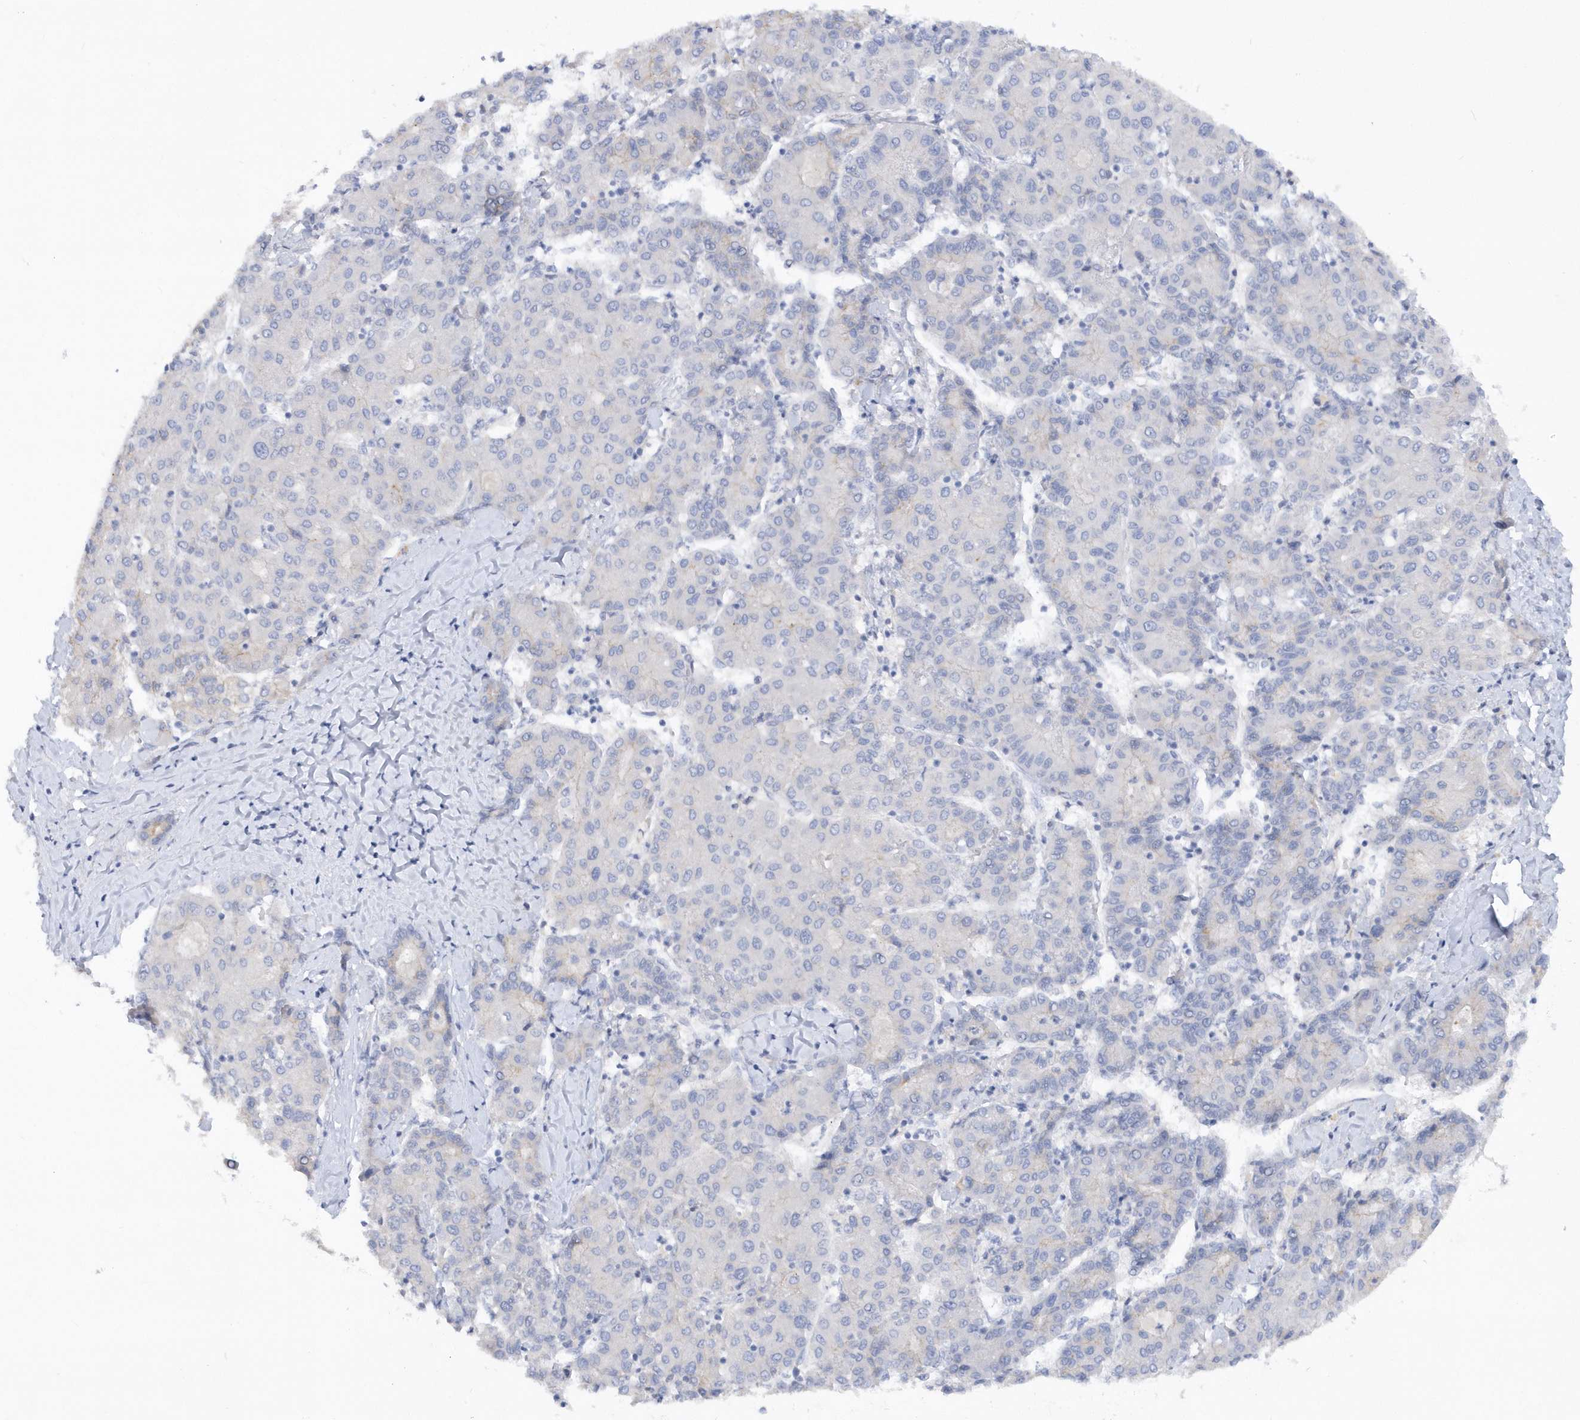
{"staining": {"intensity": "negative", "quantity": "none", "location": "none"}, "tissue": "liver cancer", "cell_type": "Tumor cells", "image_type": "cancer", "snomed": [{"axis": "morphology", "description": "Carcinoma, Hepatocellular, NOS"}, {"axis": "topography", "description": "Liver"}], "caption": "Tumor cells show no significant expression in liver cancer. (Stains: DAB (3,3'-diaminobenzidine) immunohistochemistry (IHC) with hematoxylin counter stain, Microscopy: brightfield microscopy at high magnification).", "gene": "RPE", "patient": {"sex": "male", "age": 65}}